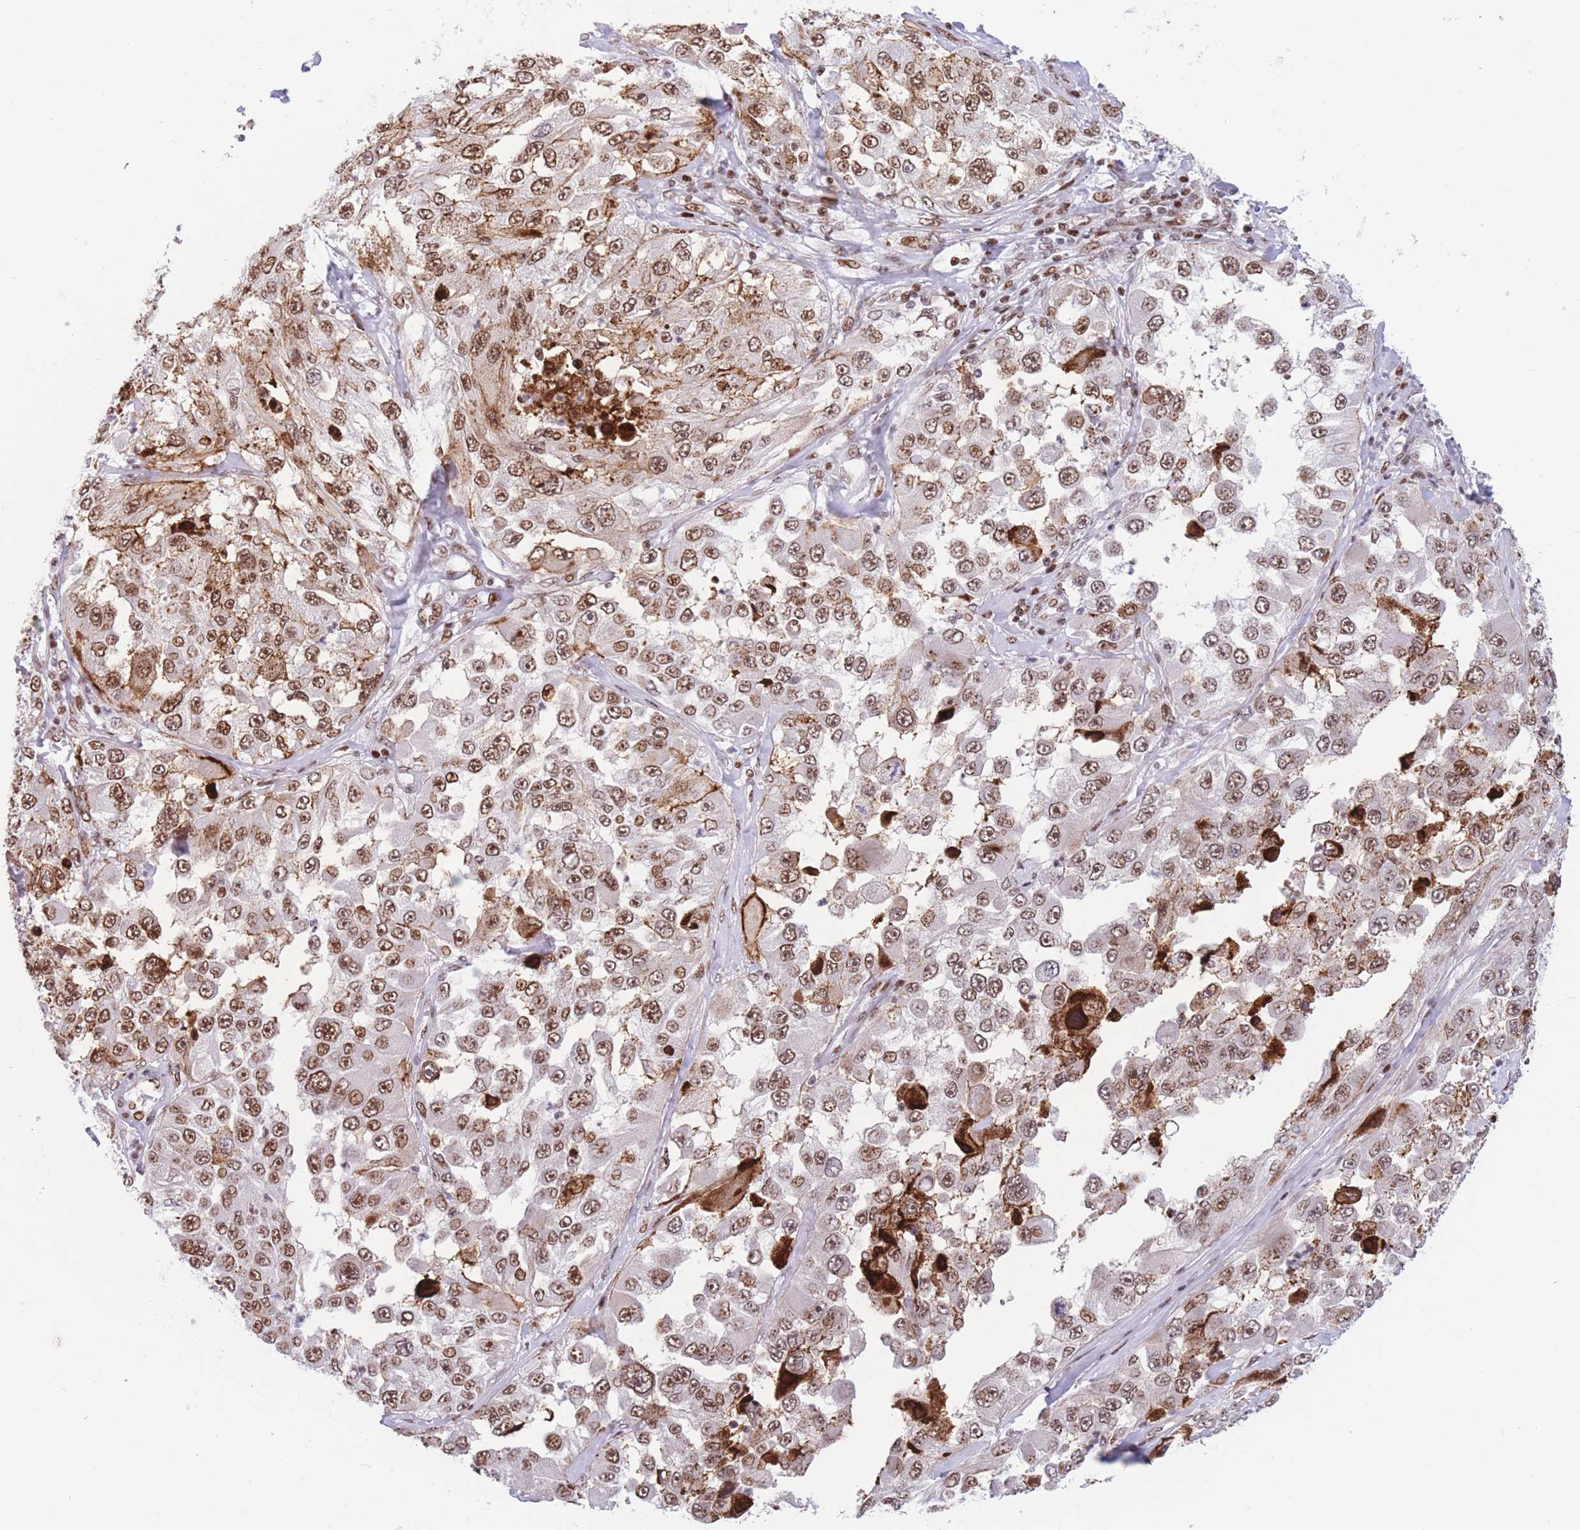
{"staining": {"intensity": "moderate", "quantity": ">75%", "location": "cytoplasmic/membranous,nuclear"}, "tissue": "melanoma", "cell_type": "Tumor cells", "image_type": "cancer", "snomed": [{"axis": "morphology", "description": "Malignant melanoma, Metastatic site"}, {"axis": "topography", "description": "Lymph node"}], "caption": "Moderate cytoplasmic/membranous and nuclear staining is seen in about >75% of tumor cells in melanoma.", "gene": "DNAJC3", "patient": {"sex": "male", "age": 62}}